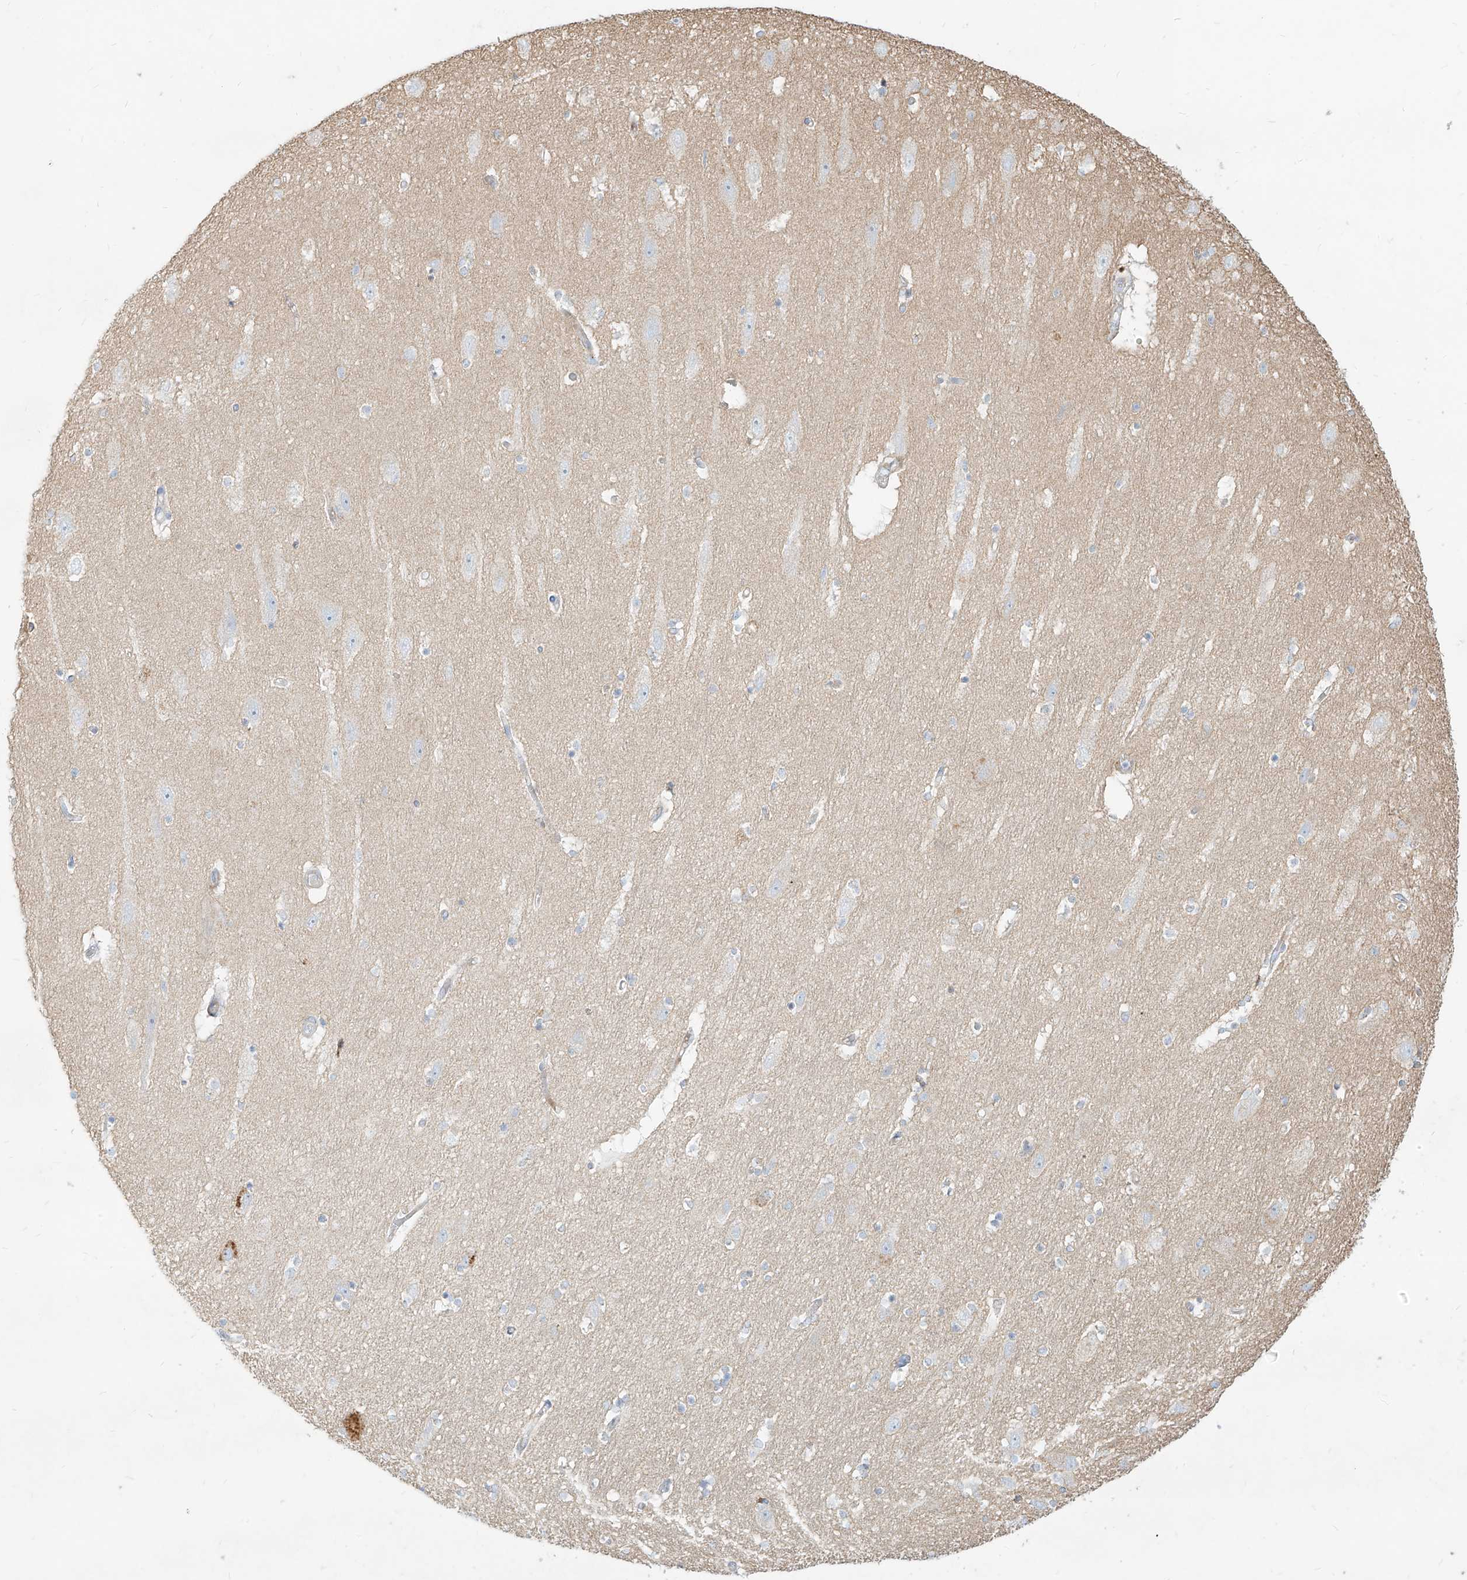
{"staining": {"intensity": "negative", "quantity": "none", "location": "none"}, "tissue": "hippocampus", "cell_type": "Glial cells", "image_type": "normal", "snomed": [{"axis": "morphology", "description": "Normal tissue, NOS"}, {"axis": "topography", "description": "Hippocampus"}], "caption": "Glial cells show no significant positivity in unremarkable hippocampus. The staining was performed using DAB to visualize the protein expression in brown, while the nuclei were stained in blue with hematoxylin (Magnification: 20x).", "gene": "MTX2", "patient": {"sex": "female", "age": 54}}